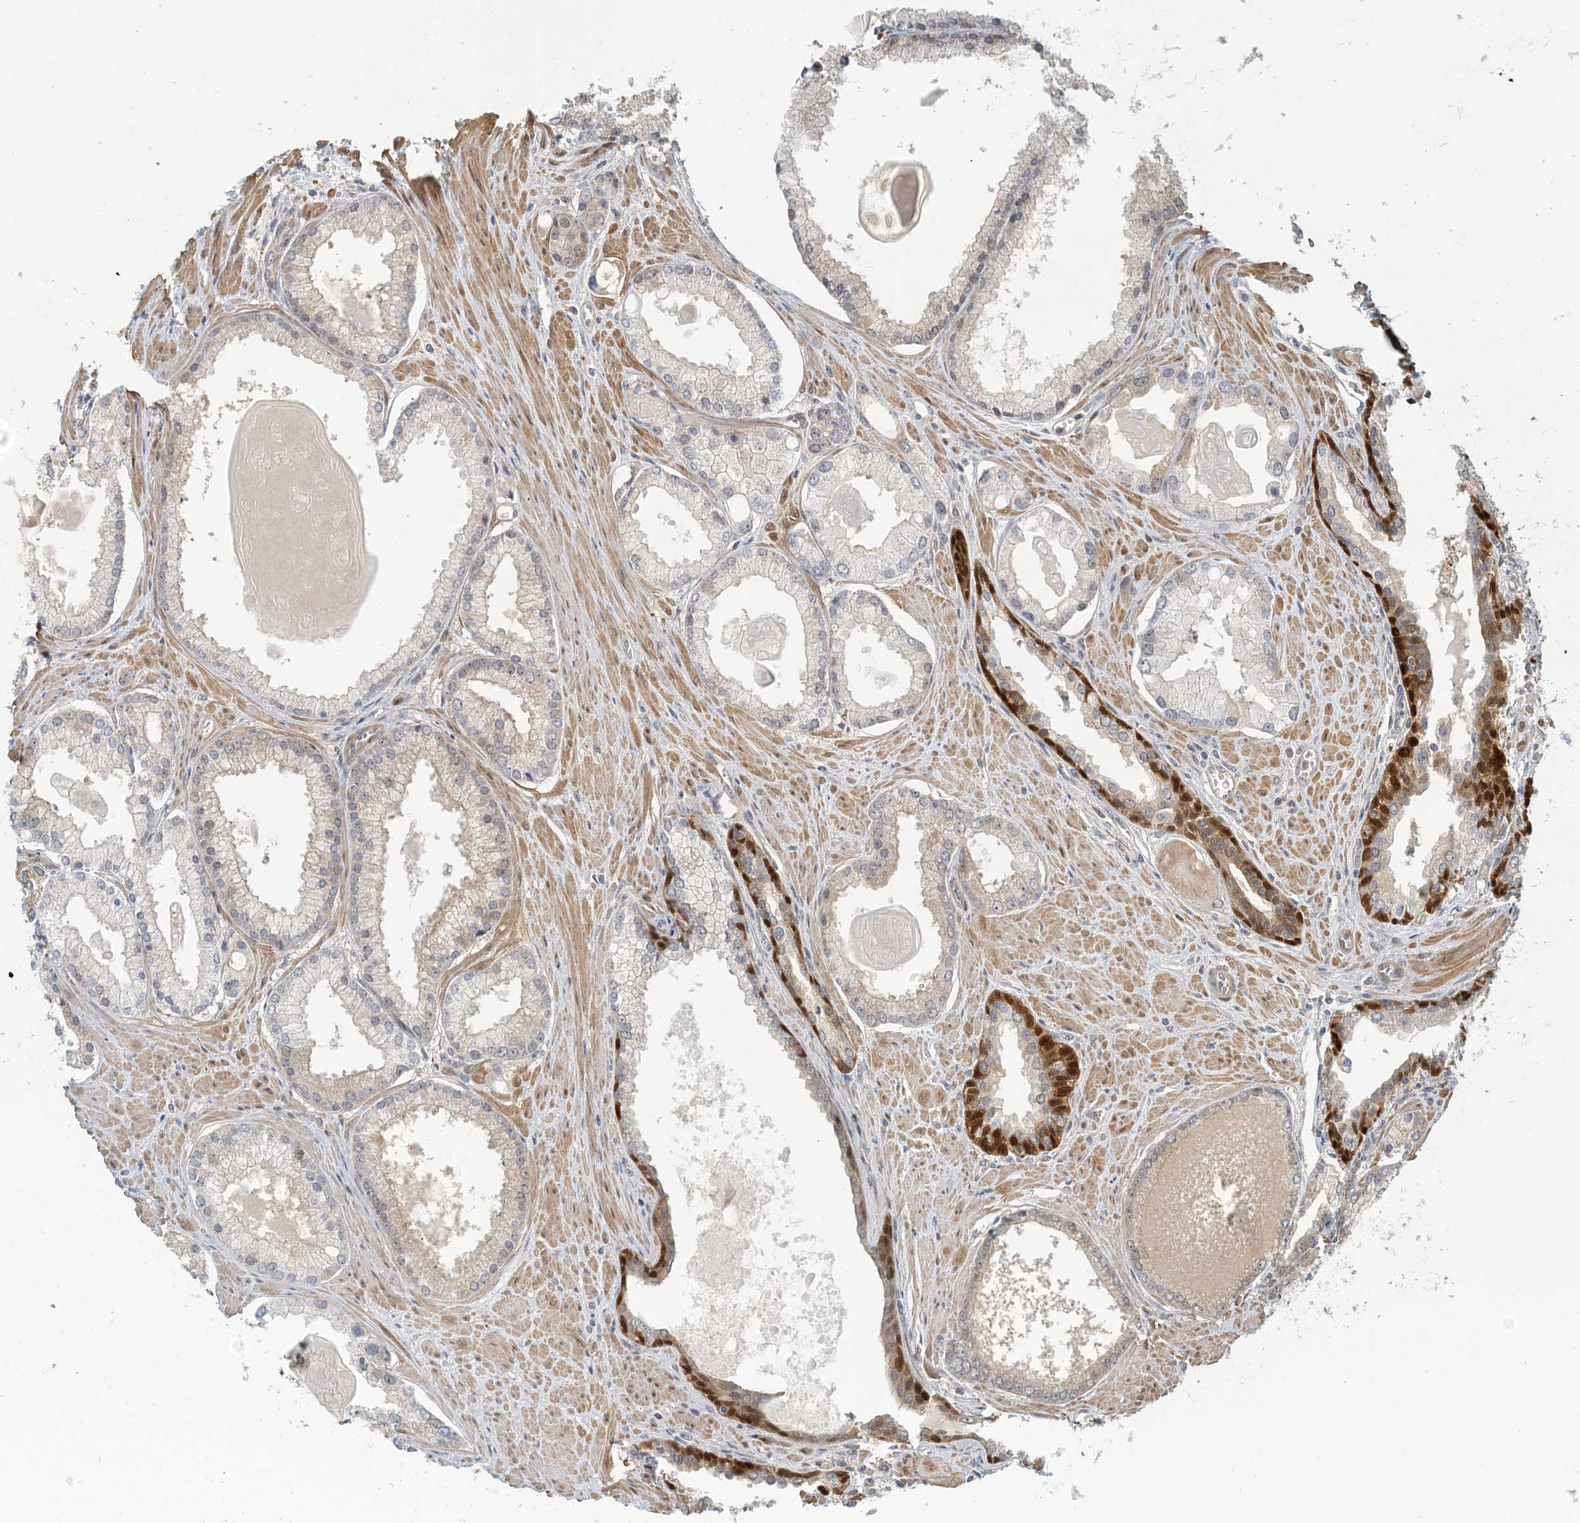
{"staining": {"intensity": "negative", "quantity": "none", "location": "none"}, "tissue": "prostate cancer", "cell_type": "Tumor cells", "image_type": "cancer", "snomed": [{"axis": "morphology", "description": "Adenocarcinoma, Low grade"}, {"axis": "topography", "description": "Prostate"}], "caption": "High magnification brightfield microscopy of prostate low-grade adenocarcinoma stained with DAB (brown) and counterstained with hematoxylin (blue): tumor cells show no significant staining.", "gene": "MAPKBP1", "patient": {"sex": "male", "age": 54}}